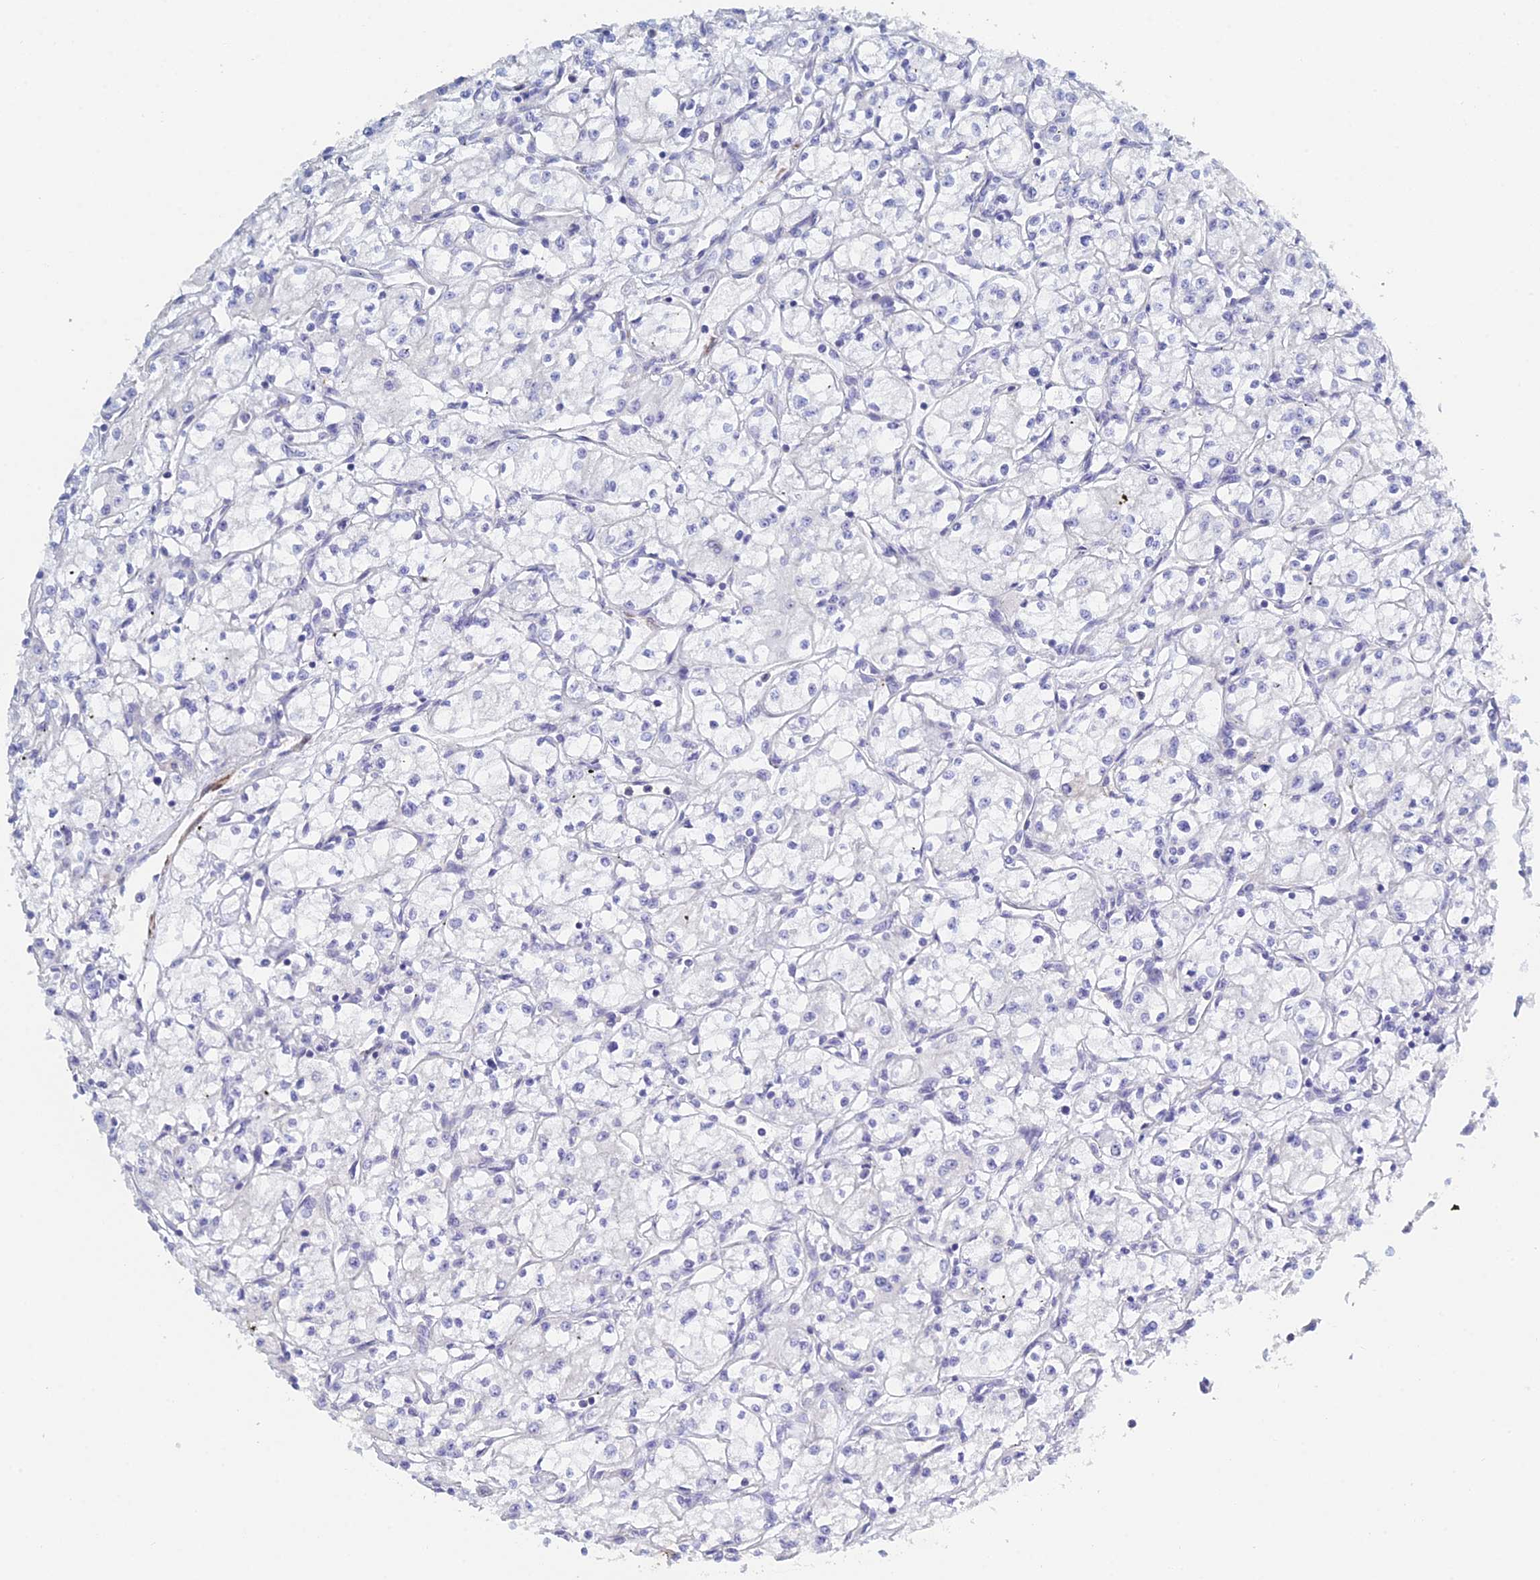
{"staining": {"intensity": "negative", "quantity": "none", "location": "none"}, "tissue": "renal cancer", "cell_type": "Tumor cells", "image_type": "cancer", "snomed": [{"axis": "morphology", "description": "Adenocarcinoma, NOS"}, {"axis": "topography", "description": "Kidney"}], "caption": "IHC photomicrograph of neoplastic tissue: renal adenocarcinoma stained with DAB demonstrates no significant protein positivity in tumor cells.", "gene": "PCDHA8", "patient": {"sex": "male", "age": 59}}